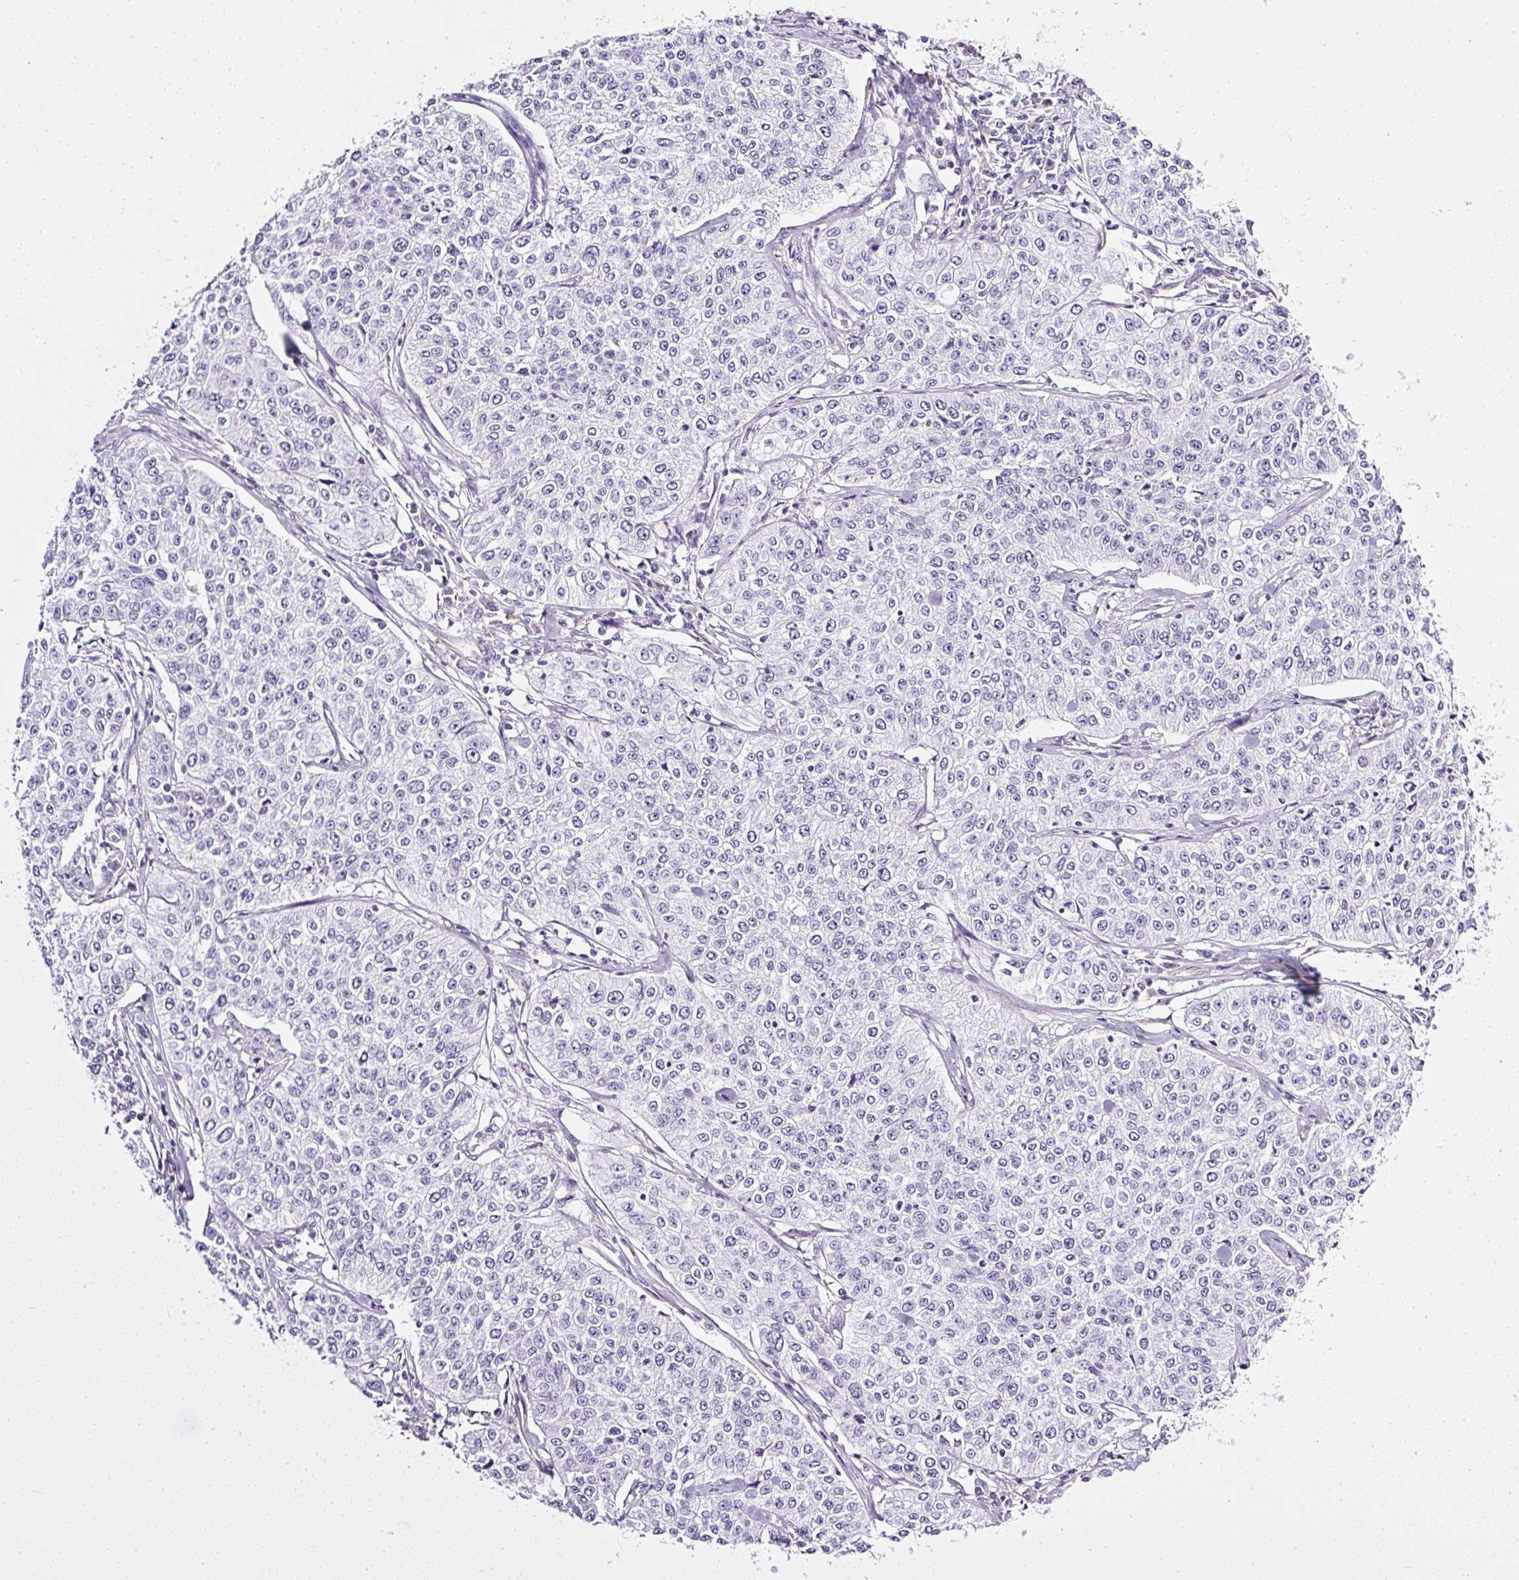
{"staining": {"intensity": "negative", "quantity": "none", "location": "none"}, "tissue": "cervical cancer", "cell_type": "Tumor cells", "image_type": "cancer", "snomed": [{"axis": "morphology", "description": "Squamous cell carcinoma, NOS"}, {"axis": "topography", "description": "Cervix"}], "caption": "A high-resolution histopathology image shows immunohistochemistry staining of cervical cancer (squamous cell carcinoma), which shows no significant staining in tumor cells. The staining was performed using DAB (3,3'-diaminobenzidine) to visualize the protein expression in brown, while the nuclei were stained in blue with hematoxylin (Magnification: 20x).", "gene": "PLS1", "patient": {"sex": "female", "age": 35}}